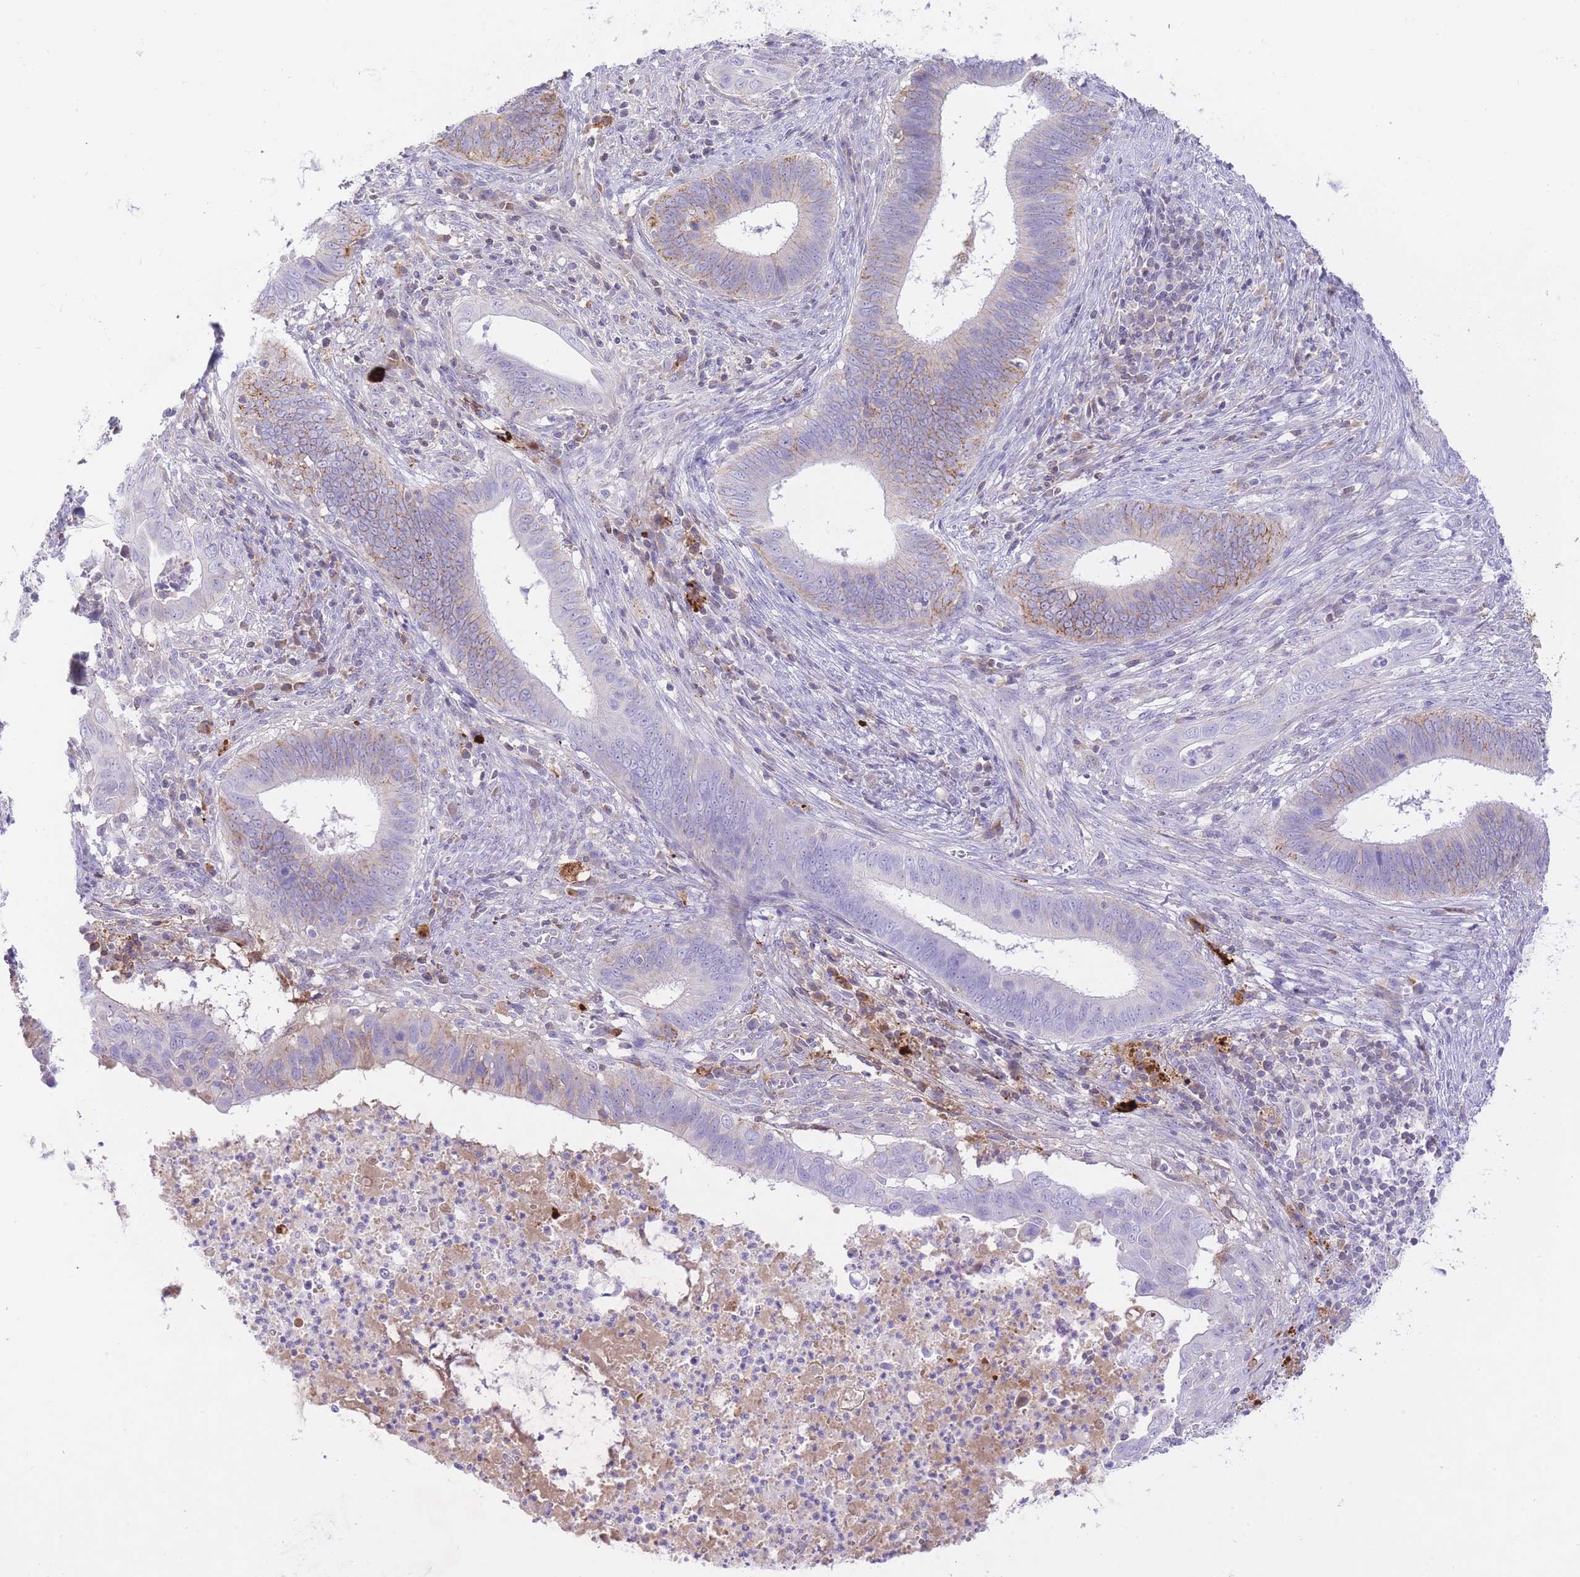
{"staining": {"intensity": "negative", "quantity": "none", "location": "none"}, "tissue": "cervical cancer", "cell_type": "Tumor cells", "image_type": "cancer", "snomed": [{"axis": "morphology", "description": "Adenocarcinoma, NOS"}, {"axis": "topography", "description": "Cervix"}], "caption": "High magnification brightfield microscopy of cervical adenocarcinoma stained with DAB (3,3'-diaminobenzidine) (brown) and counterstained with hematoxylin (blue): tumor cells show no significant positivity. Brightfield microscopy of immunohistochemistry stained with DAB (brown) and hematoxylin (blue), captured at high magnification.", "gene": "HRG", "patient": {"sex": "female", "age": 42}}